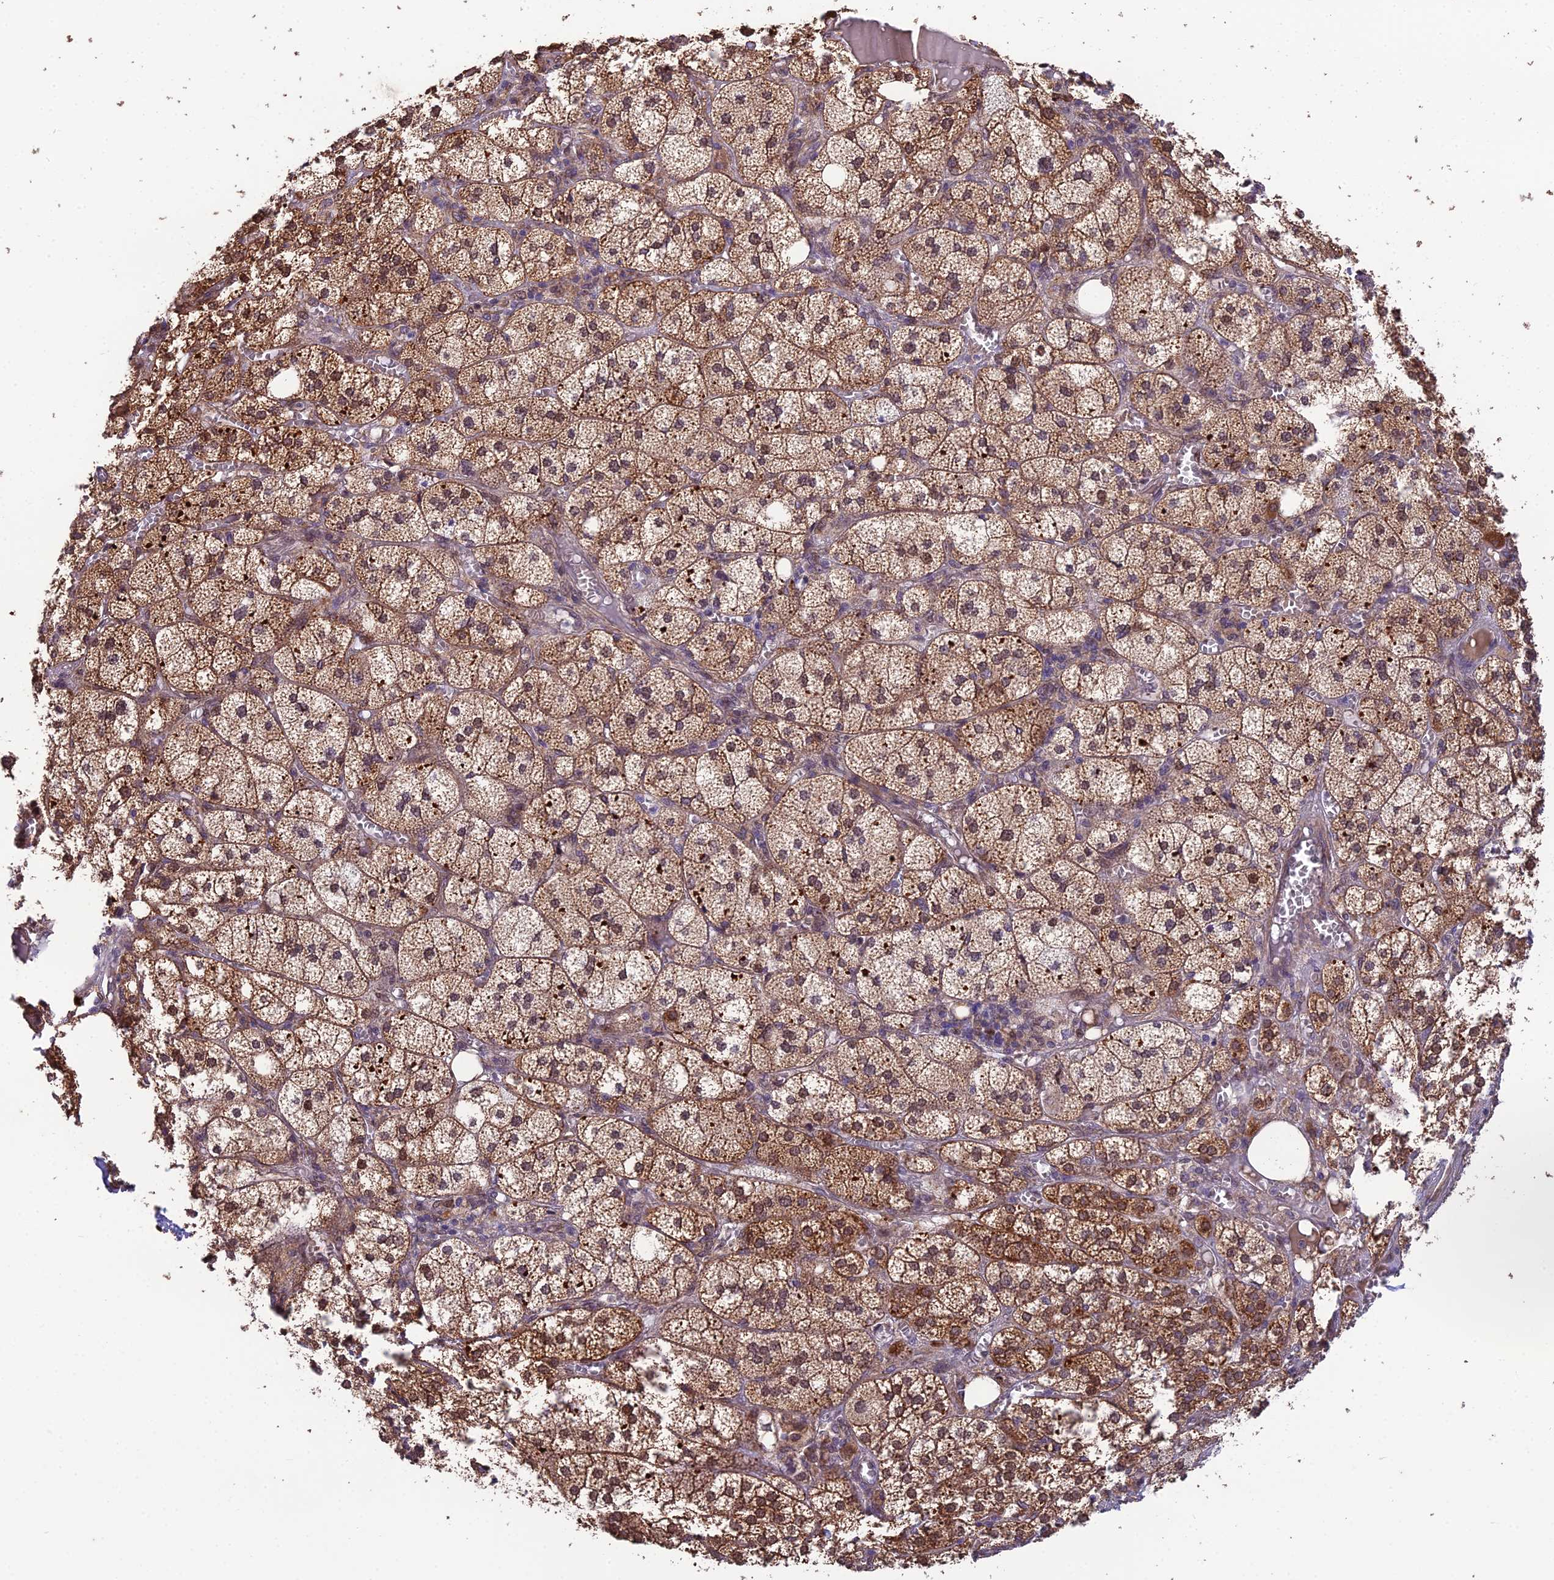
{"staining": {"intensity": "strong", "quantity": ">75%", "location": "cytoplasmic/membranous"}, "tissue": "adrenal gland", "cell_type": "Glandular cells", "image_type": "normal", "snomed": [{"axis": "morphology", "description": "Normal tissue, NOS"}, {"axis": "topography", "description": "Adrenal gland"}], "caption": "A histopathology image of adrenal gland stained for a protein displays strong cytoplasmic/membranous brown staining in glandular cells. Using DAB (brown) and hematoxylin (blue) stains, captured at high magnification using brightfield microscopy.", "gene": "CYP2R1", "patient": {"sex": "female", "age": 61}}